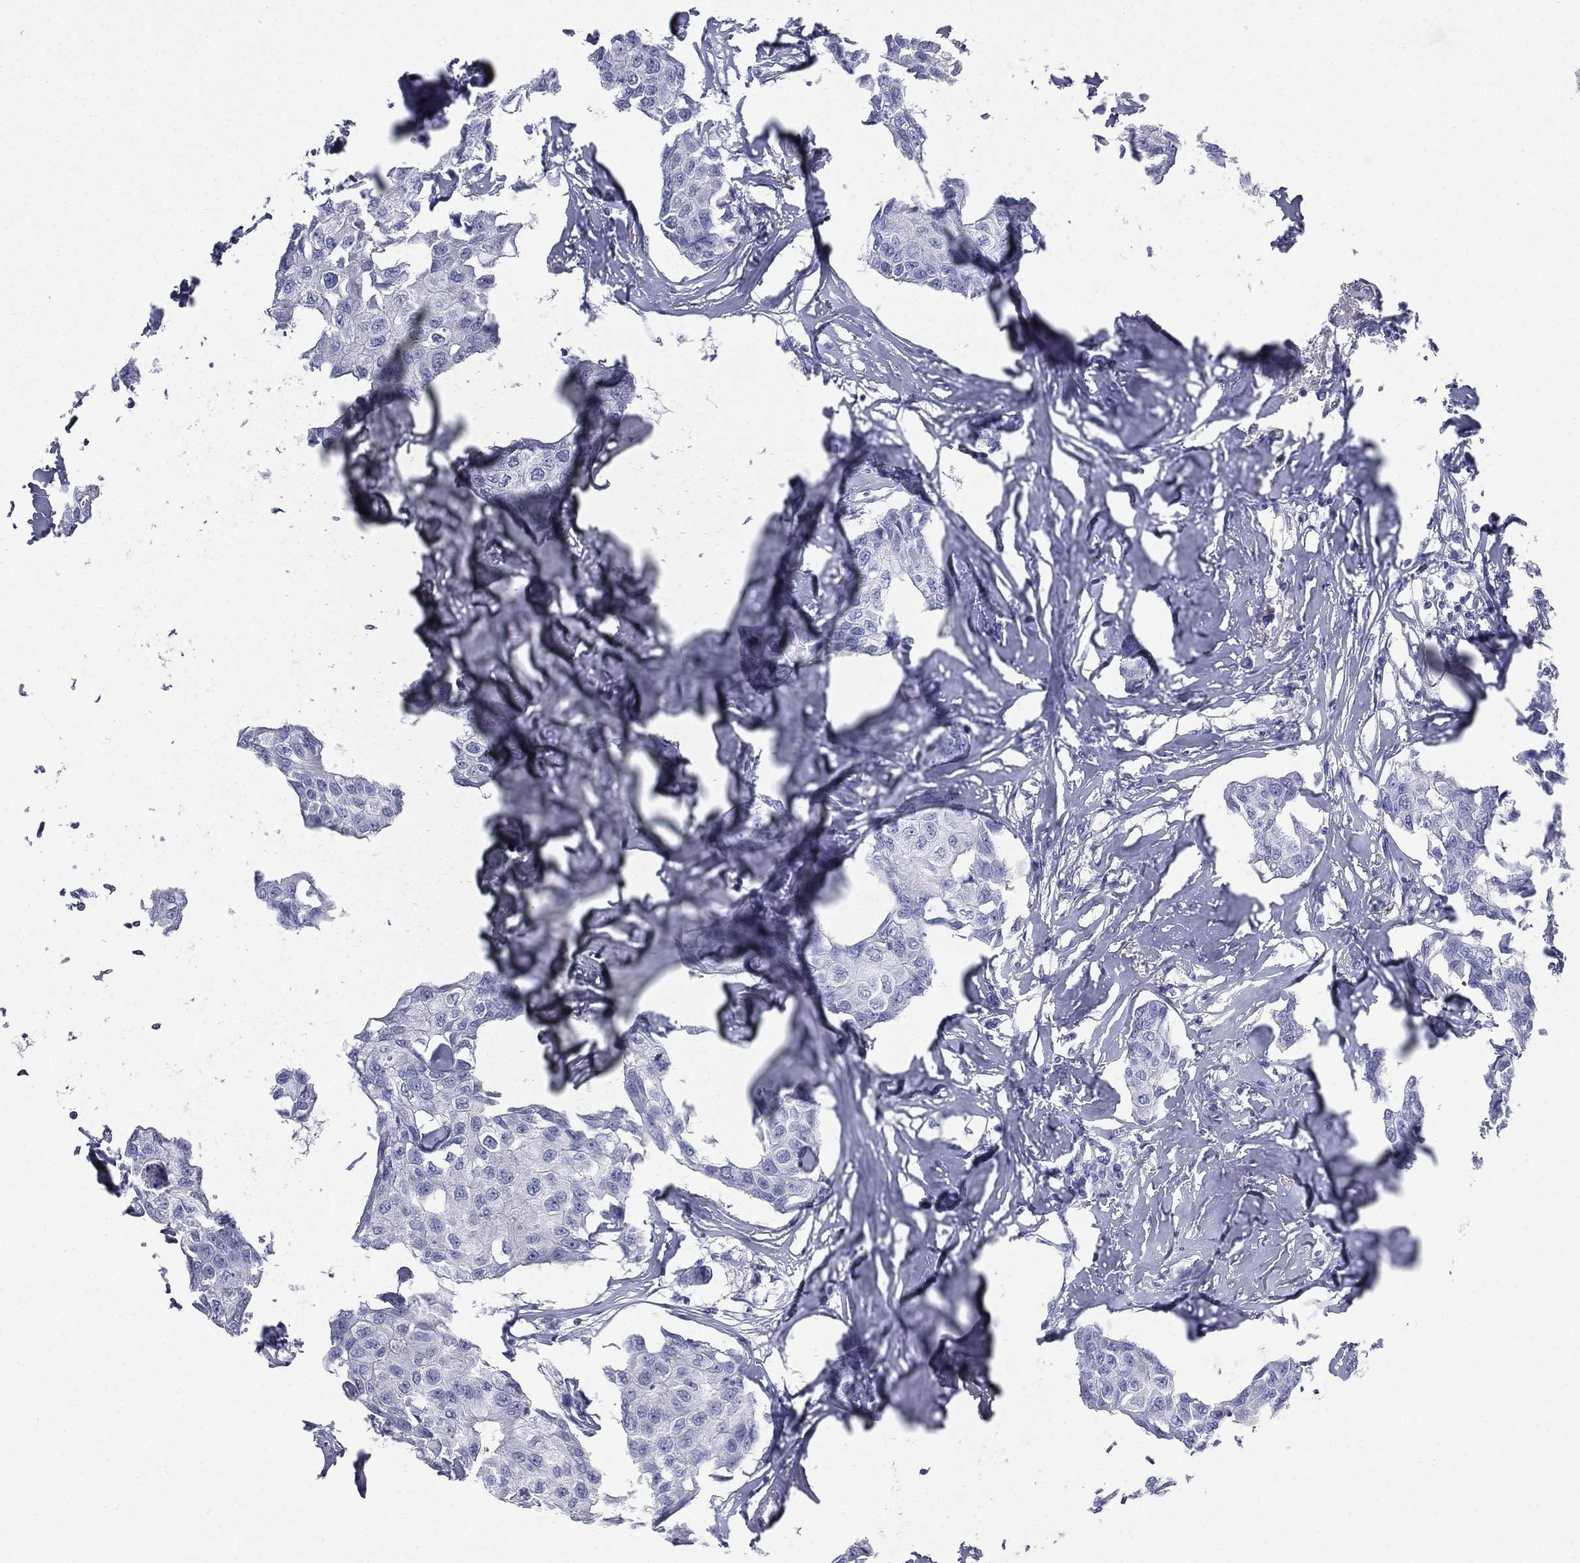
{"staining": {"intensity": "negative", "quantity": "none", "location": "none"}, "tissue": "breast cancer", "cell_type": "Tumor cells", "image_type": "cancer", "snomed": [{"axis": "morphology", "description": "Duct carcinoma"}, {"axis": "topography", "description": "Breast"}], "caption": "Immunohistochemistry (IHC) of breast cancer (intraductal carcinoma) displays no staining in tumor cells.", "gene": "HP", "patient": {"sex": "female", "age": 80}}